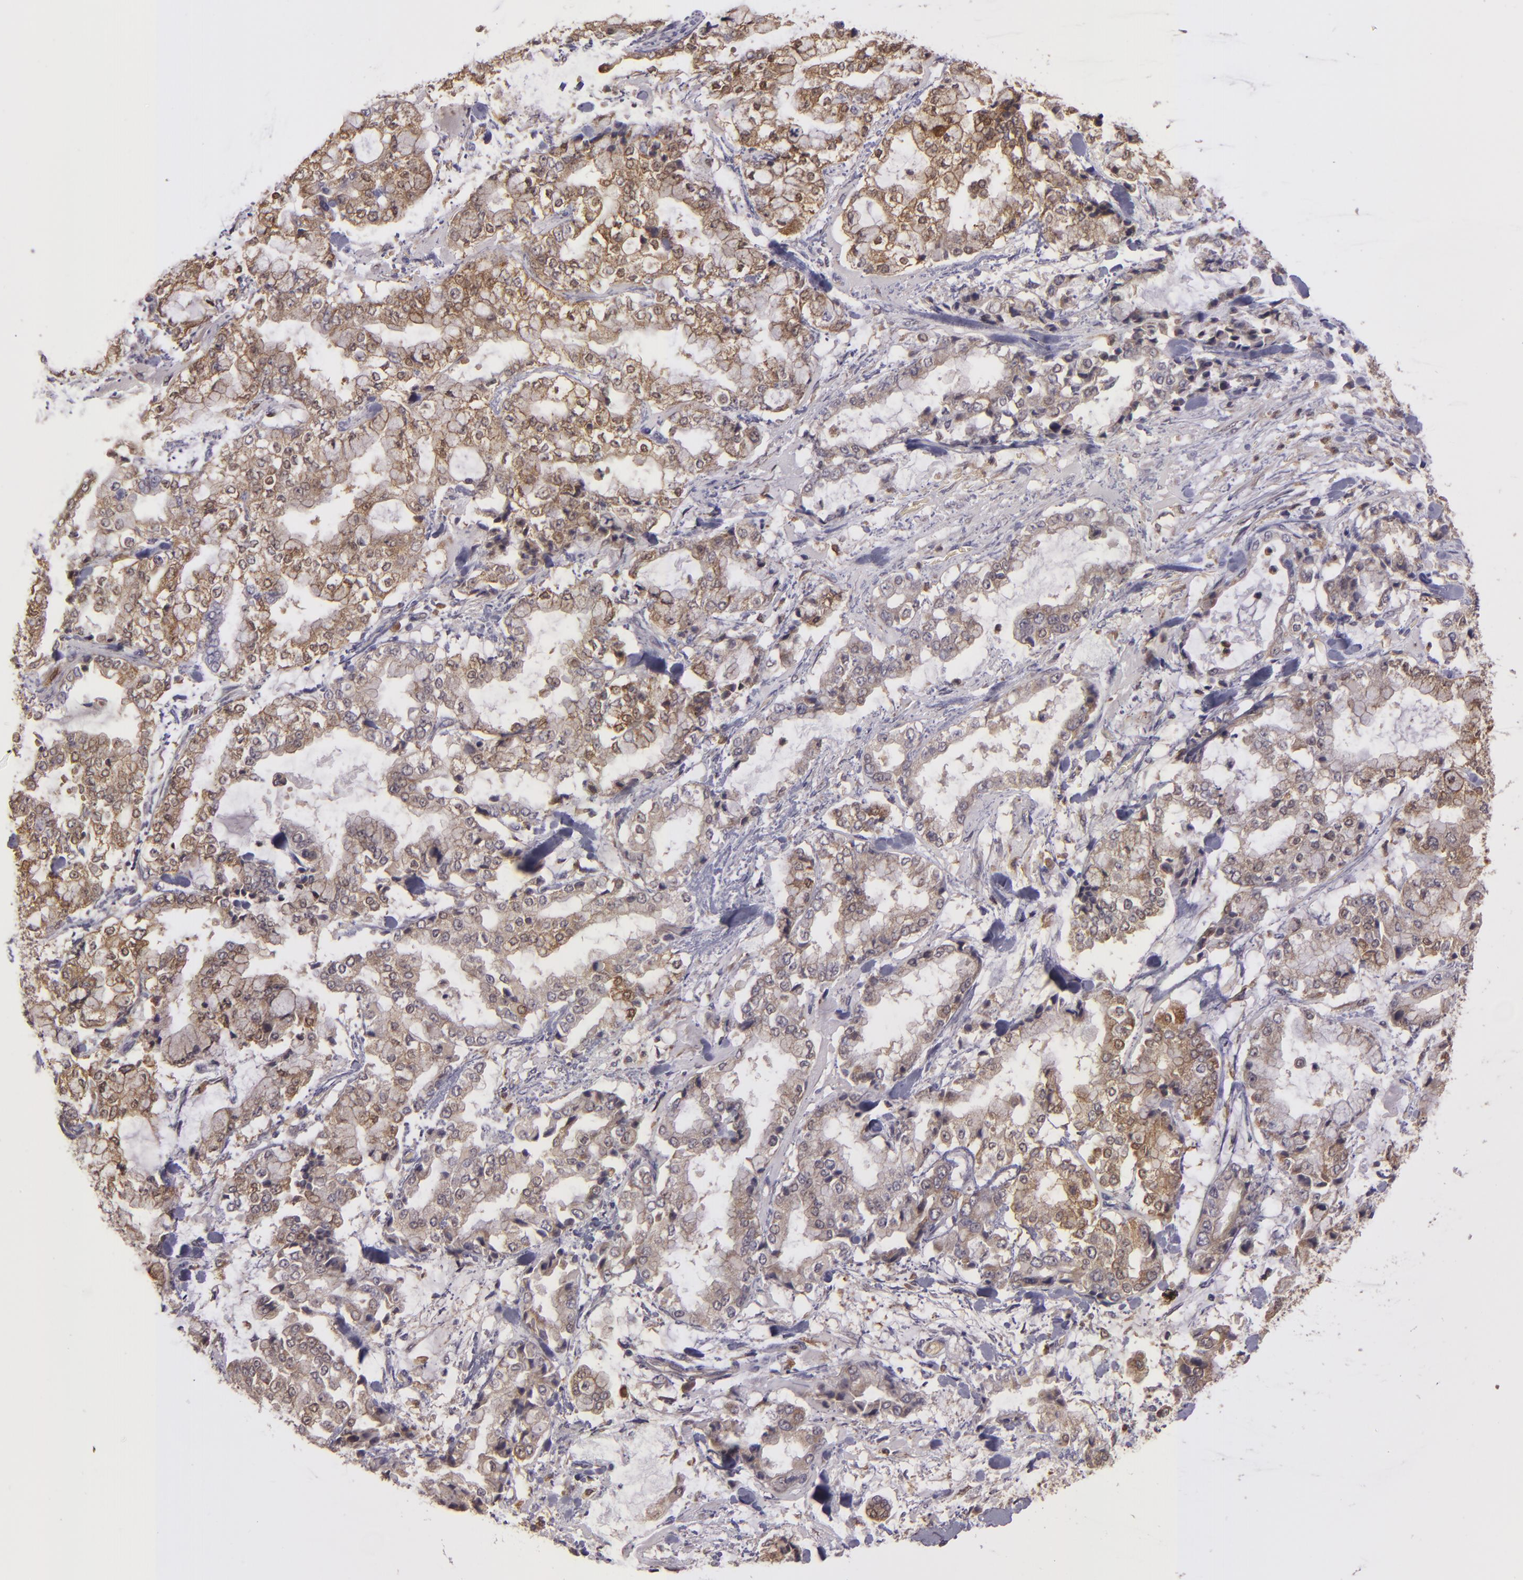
{"staining": {"intensity": "moderate", "quantity": ">75%", "location": "cytoplasmic/membranous"}, "tissue": "stomach cancer", "cell_type": "Tumor cells", "image_type": "cancer", "snomed": [{"axis": "morphology", "description": "Normal tissue, NOS"}, {"axis": "morphology", "description": "Adenocarcinoma, NOS"}, {"axis": "topography", "description": "Stomach, upper"}, {"axis": "topography", "description": "Stomach"}], "caption": "Protein staining of stomach adenocarcinoma tissue demonstrates moderate cytoplasmic/membranous staining in approximately >75% of tumor cells. (DAB IHC, brown staining for protein, blue staining for nuclei).", "gene": "FHIT", "patient": {"sex": "male", "age": 76}}